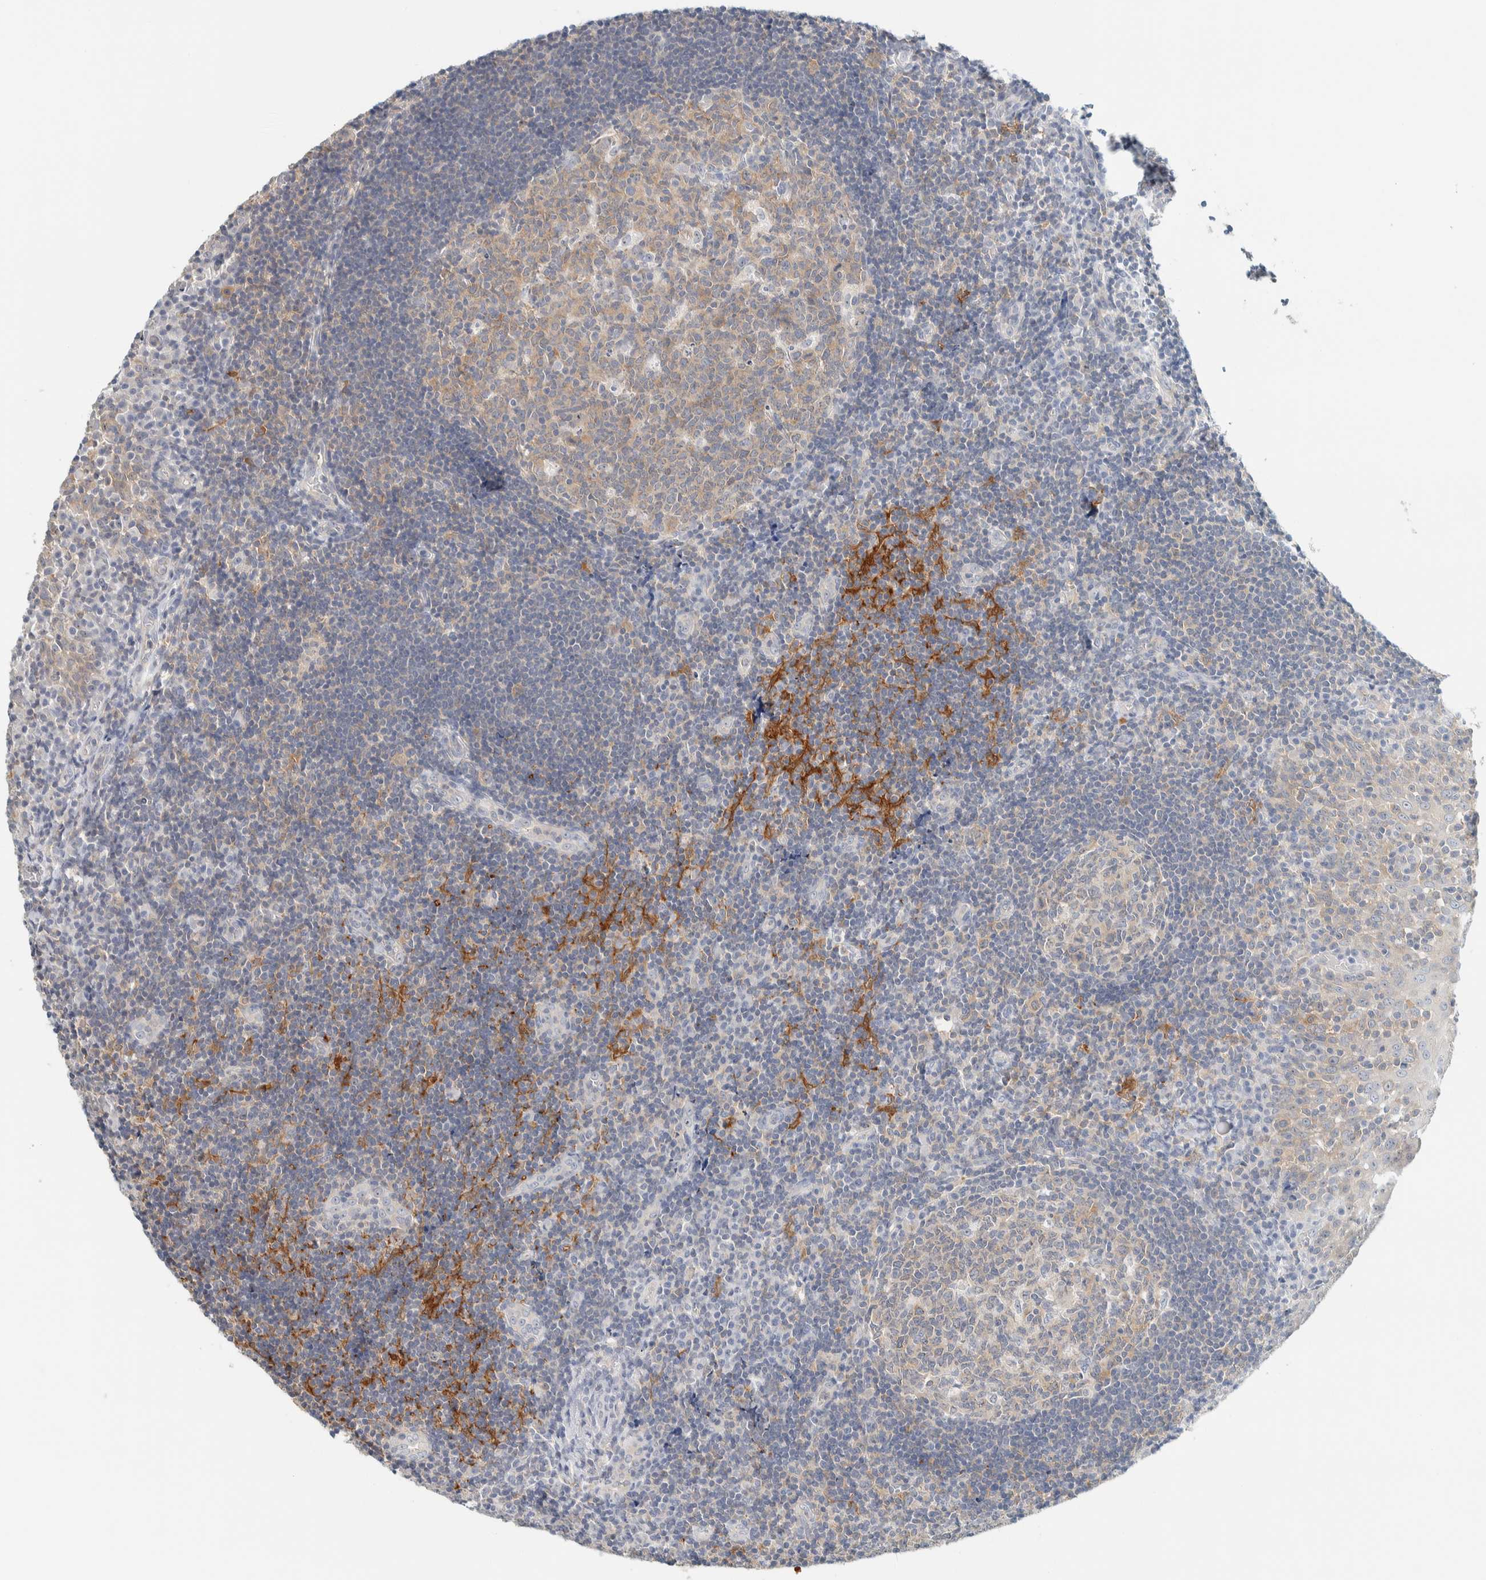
{"staining": {"intensity": "weak", "quantity": "25%-75%", "location": "cytoplasmic/membranous"}, "tissue": "tonsil", "cell_type": "Germinal center cells", "image_type": "normal", "snomed": [{"axis": "morphology", "description": "Normal tissue, NOS"}, {"axis": "topography", "description": "Tonsil"}], "caption": "A low amount of weak cytoplasmic/membranous expression is present in approximately 25%-75% of germinal center cells in normal tonsil. (DAB (3,3'-diaminobenzidine) IHC with brightfield microscopy, high magnification).", "gene": "NDE1", "patient": {"sex": "female", "age": 40}}